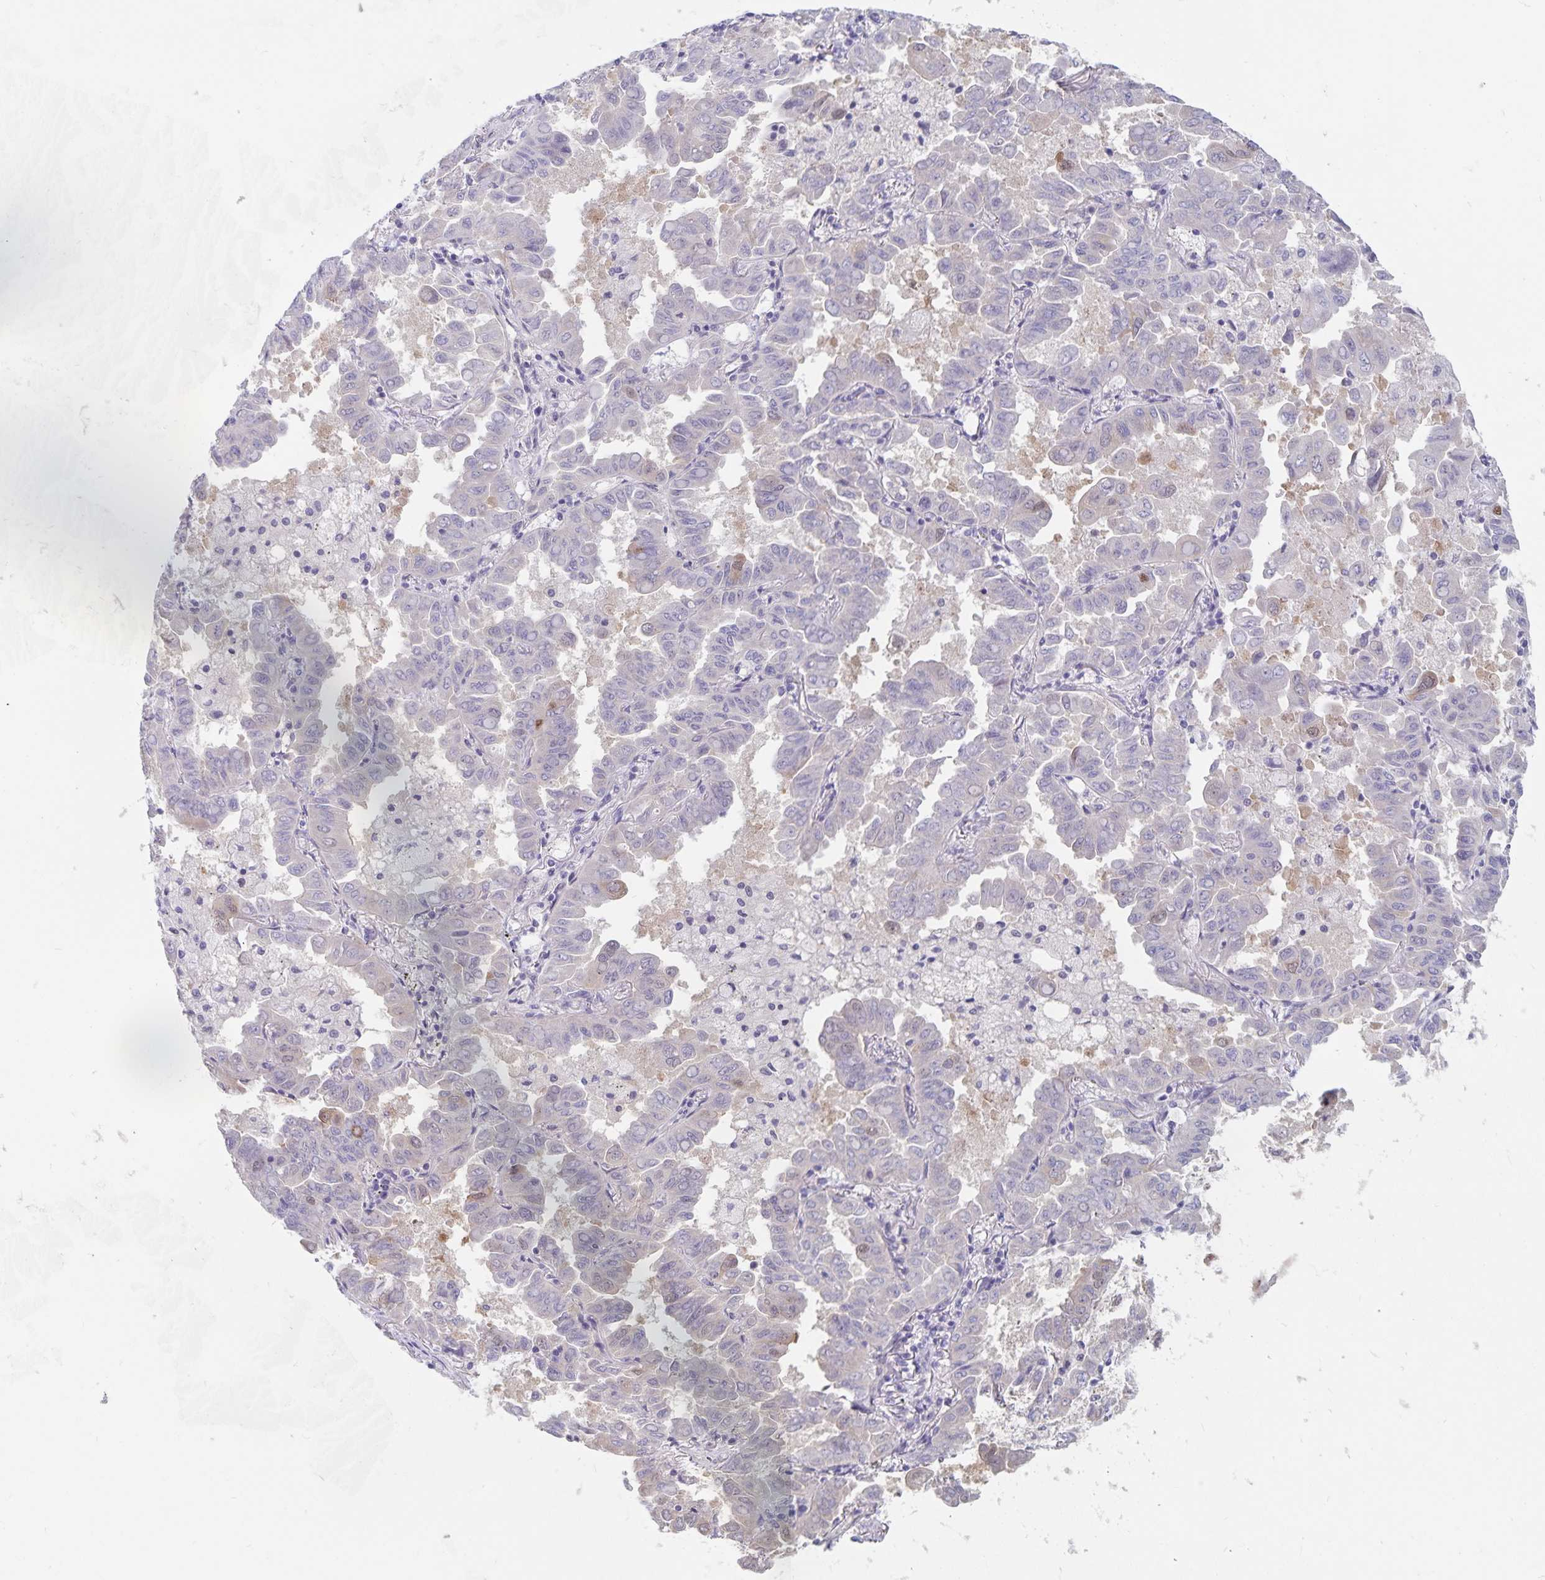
{"staining": {"intensity": "negative", "quantity": "none", "location": "none"}, "tissue": "lung cancer", "cell_type": "Tumor cells", "image_type": "cancer", "snomed": [{"axis": "morphology", "description": "Adenocarcinoma, NOS"}, {"axis": "topography", "description": "Lung"}], "caption": "This is an immunohistochemistry histopathology image of human lung adenocarcinoma. There is no expression in tumor cells.", "gene": "BAG6", "patient": {"sex": "male", "age": 64}}